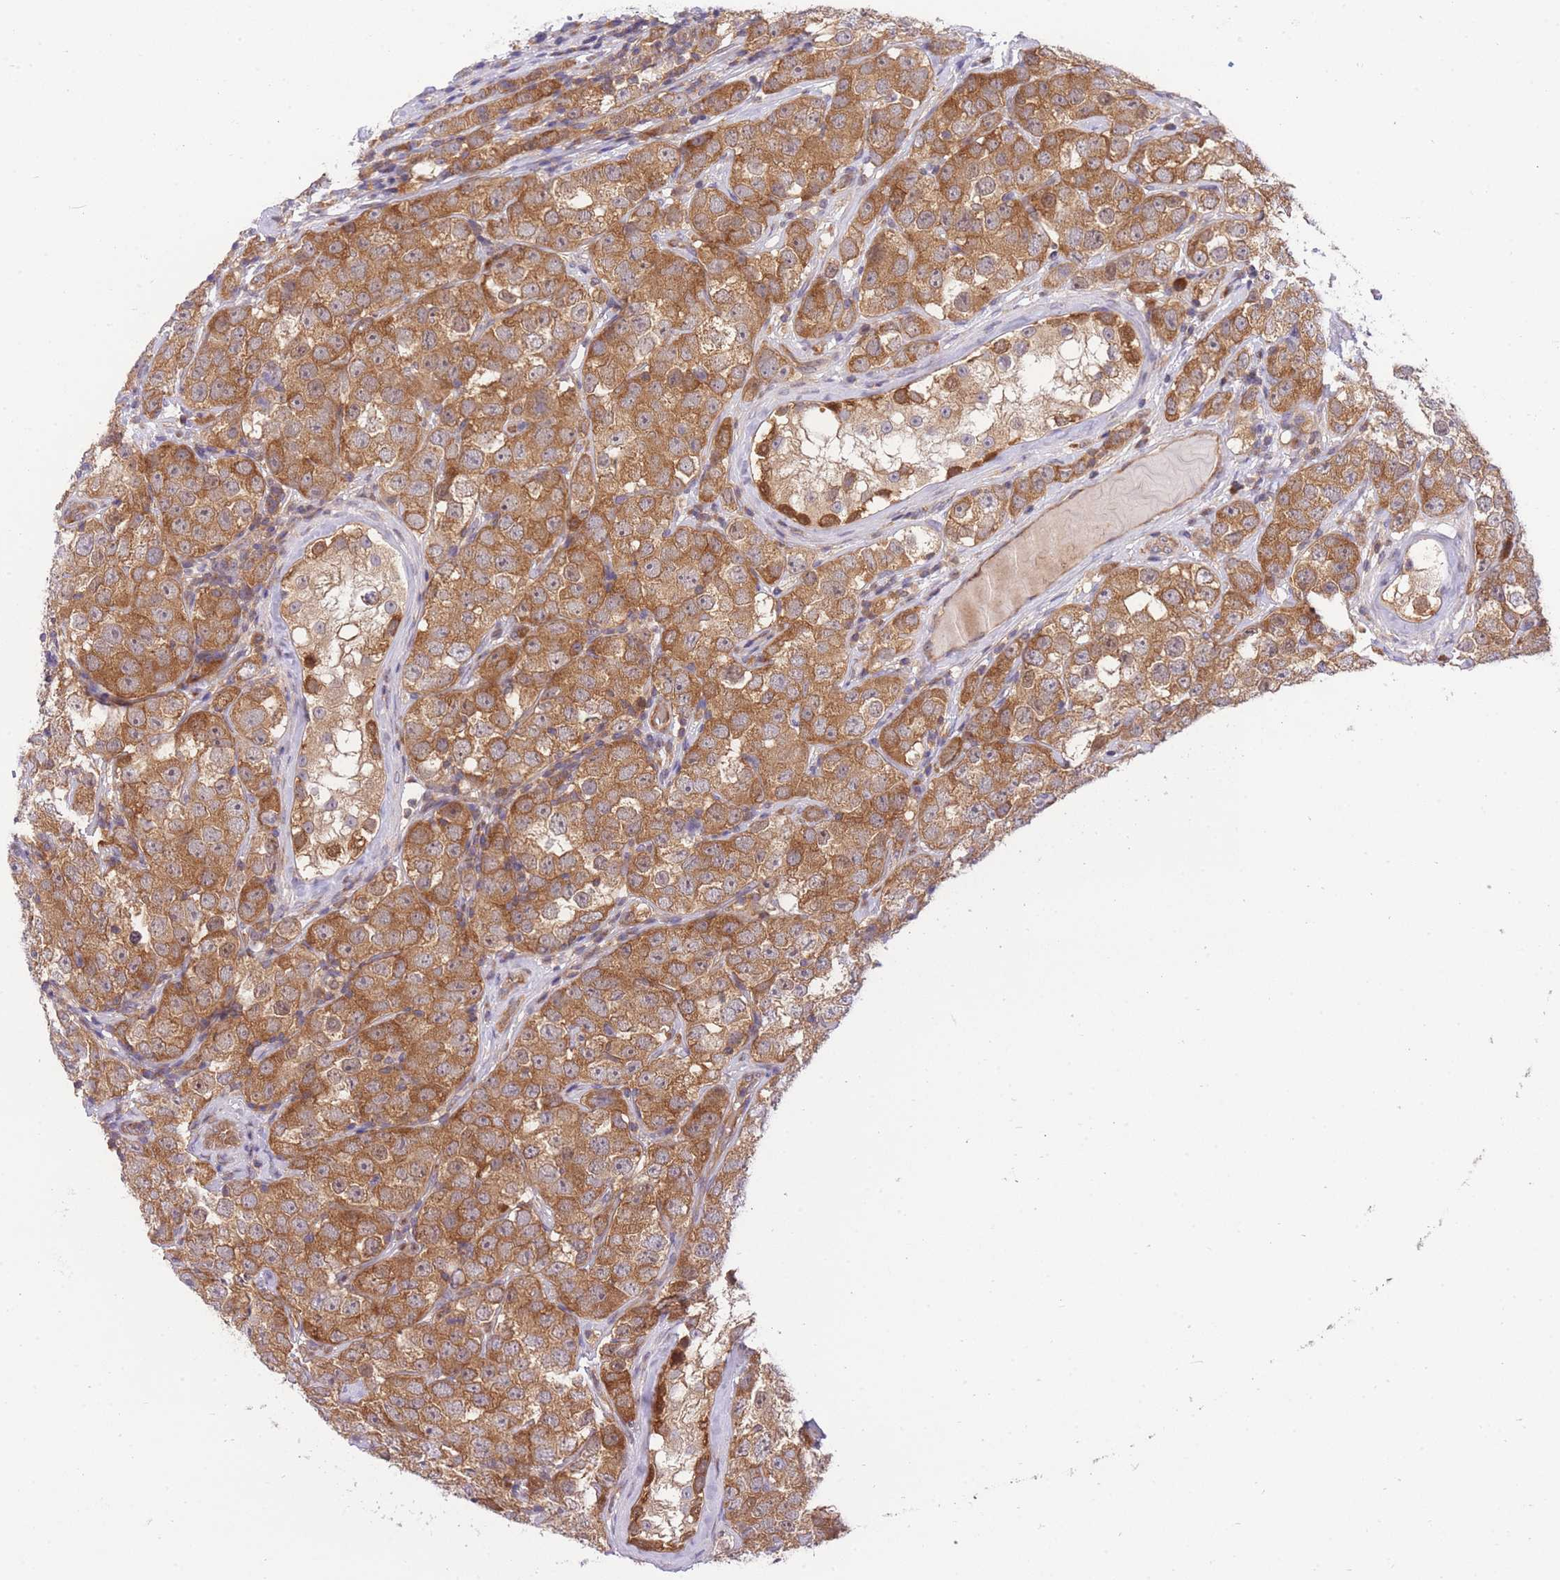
{"staining": {"intensity": "strong", "quantity": ">75%", "location": "cytoplasmic/membranous"}, "tissue": "testis cancer", "cell_type": "Tumor cells", "image_type": "cancer", "snomed": [{"axis": "morphology", "description": "Seminoma, NOS"}, {"axis": "topography", "description": "Testis"}], "caption": "Tumor cells display high levels of strong cytoplasmic/membranous staining in about >75% of cells in human testis cancer (seminoma). The protein is stained brown, and the nuclei are stained in blue (DAB (3,3'-diaminobenzidine) IHC with brightfield microscopy, high magnification).", "gene": "EIF2B2", "patient": {"sex": "male", "age": 28}}